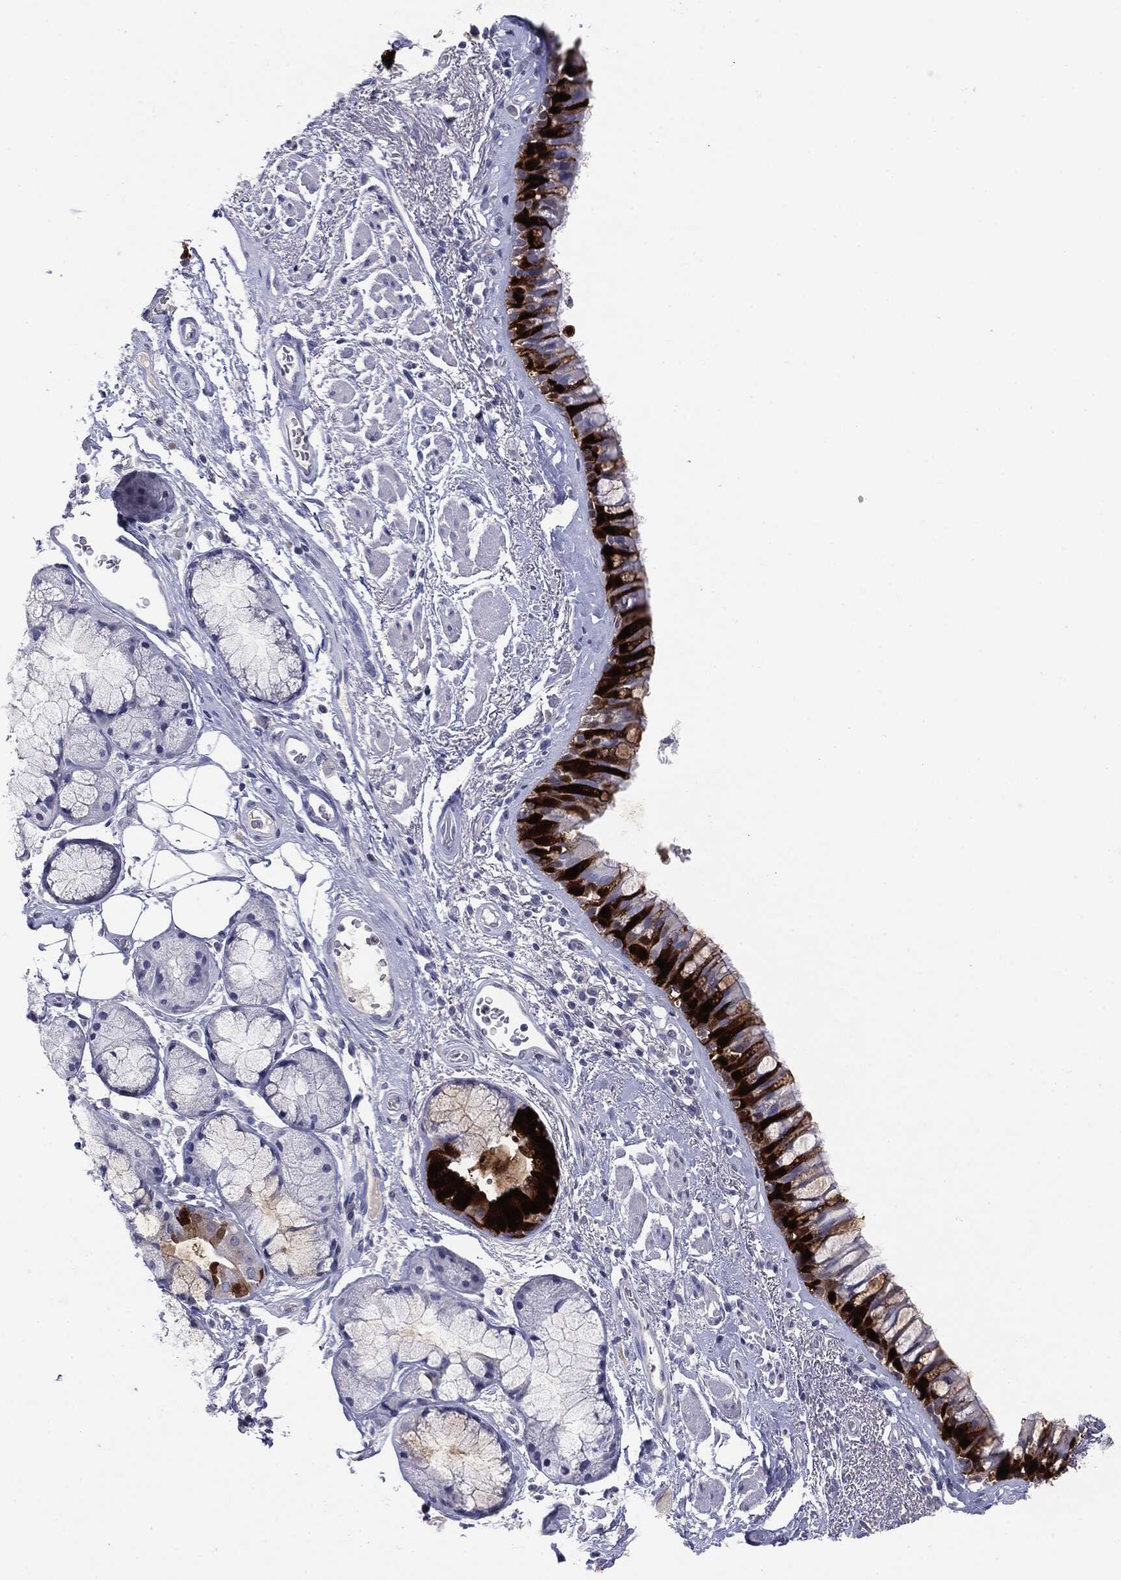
{"staining": {"intensity": "strong", "quantity": ">75%", "location": "cytoplasmic/membranous"}, "tissue": "bronchus", "cell_type": "Respiratory epithelial cells", "image_type": "normal", "snomed": [{"axis": "morphology", "description": "Normal tissue, NOS"}, {"axis": "topography", "description": "Bronchus"}], "caption": "Strong cytoplasmic/membranous staining is present in approximately >75% of respiratory epithelial cells in normal bronchus. (DAB (3,3'-diaminobenzidine) = brown stain, brightfield microscopy at high magnification).", "gene": "SERPINB4", "patient": {"sex": "male", "age": 82}}